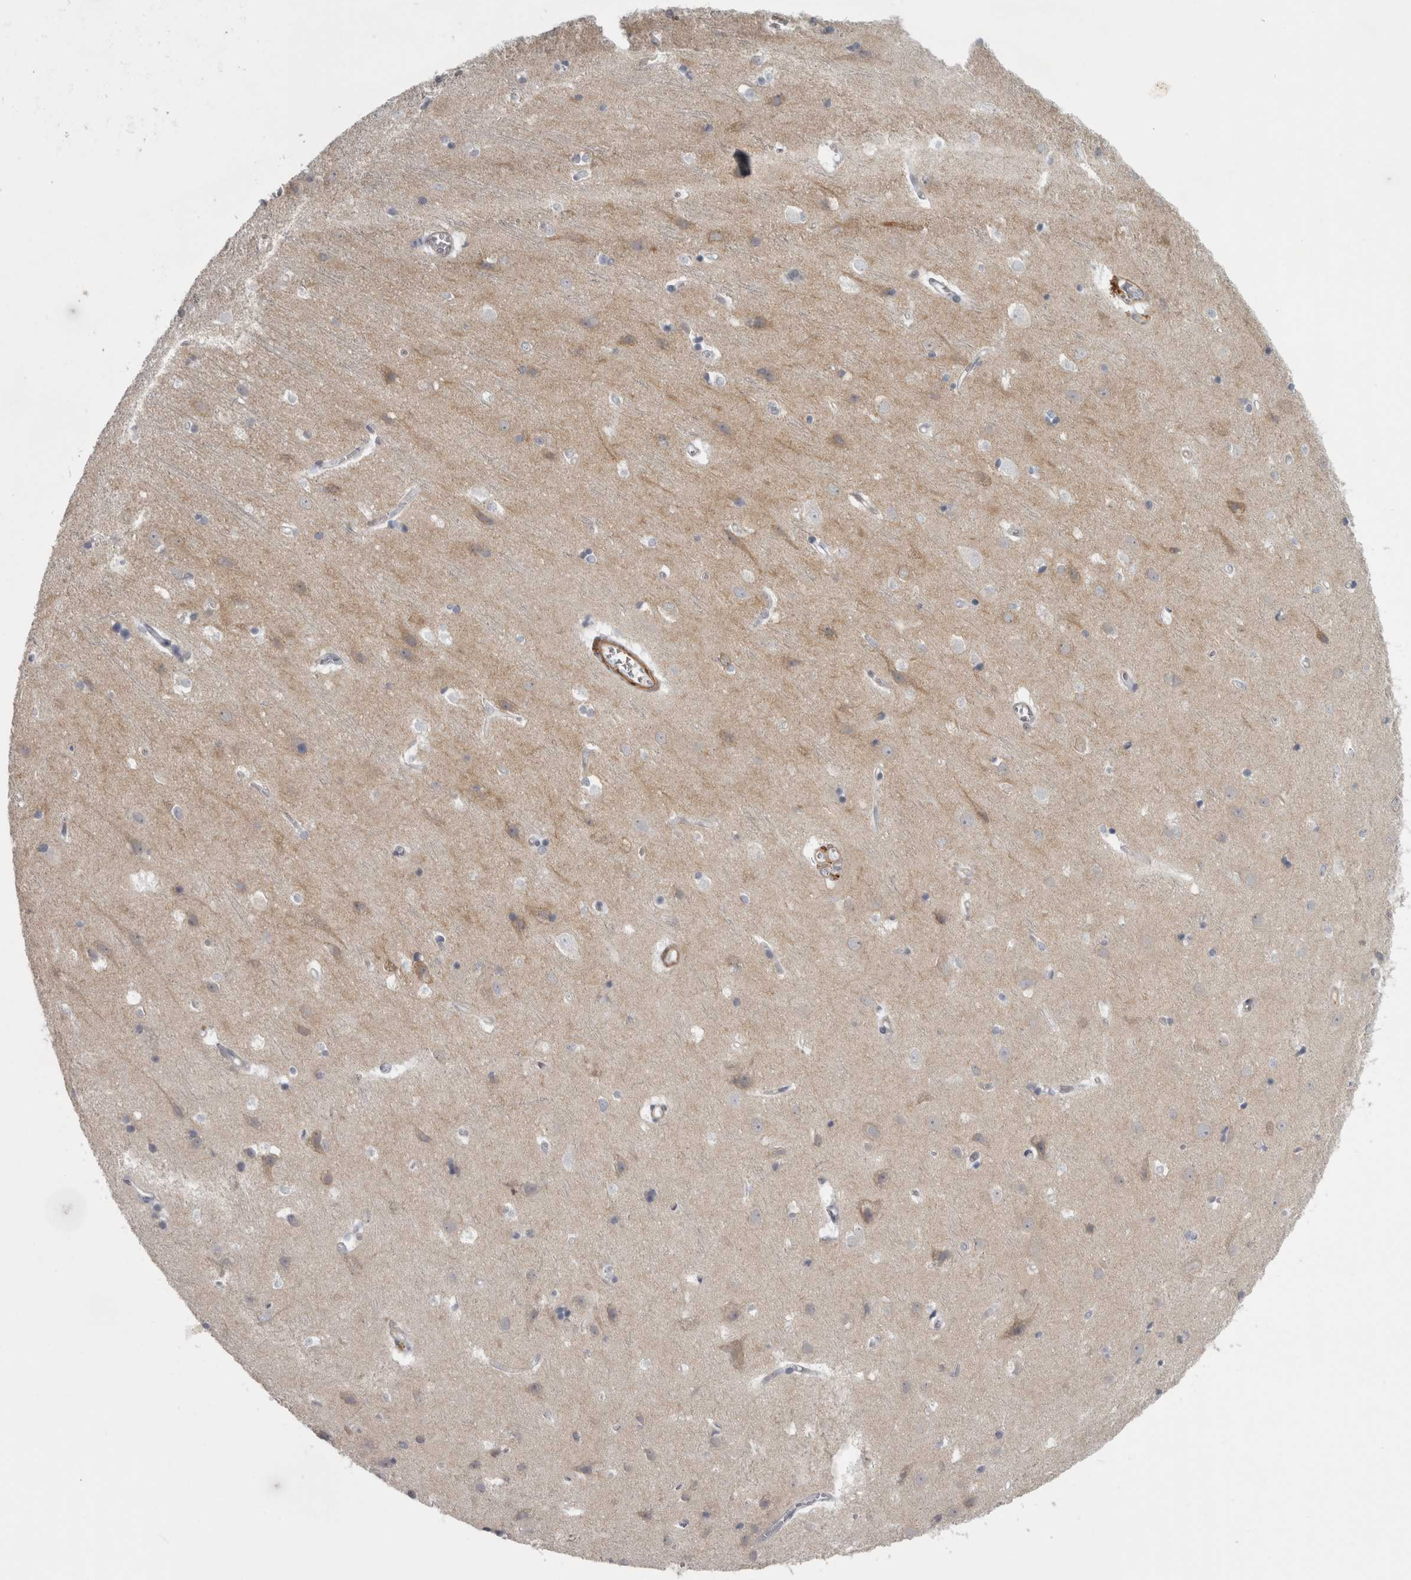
{"staining": {"intensity": "negative", "quantity": "none", "location": "none"}, "tissue": "cerebral cortex", "cell_type": "Endothelial cells", "image_type": "normal", "snomed": [{"axis": "morphology", "description": "Normal tissue, NOS"}, {"axis": "topography", "description": "Cerebral cortex"}], "caption": "This histopathology image is of unremarkable cerebral cortex stained with immunohistochemistry to label a protein in brown with the nuclei are counter-stained blue. There is no expression in endothelial cells.", "gene": "PPP1R12B", "patient": {"sex": "male", "age": 54}}